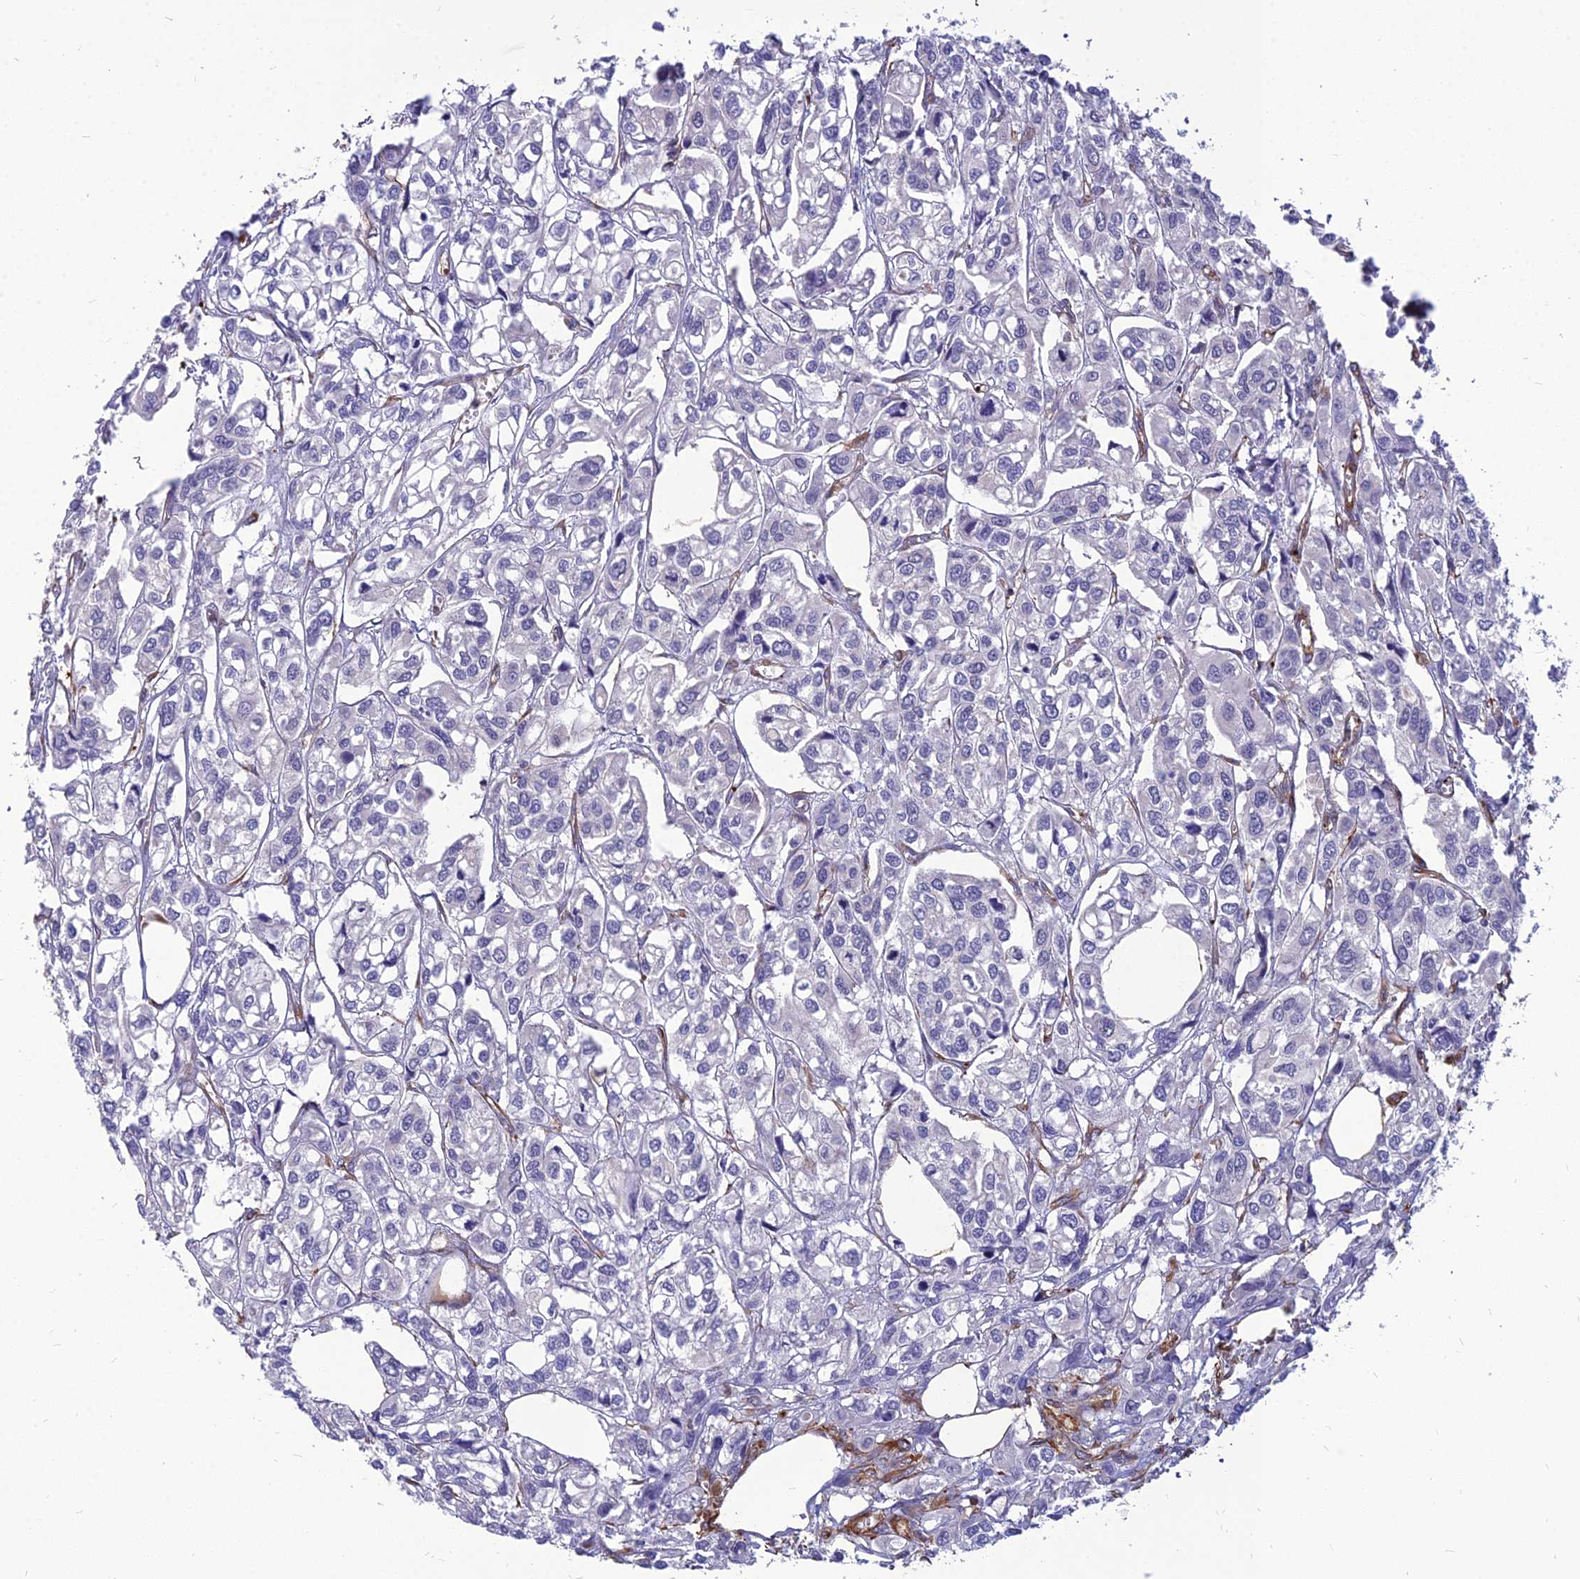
{"staining": {"intensity": "negative", "quantity": "none", "location": "none"}, "tissue": "urothelial cancer", "cell_type": "Tumor cells", "image_type": "cancer", "snomed": [{"axis": "morphology", "description": "Urothelial carcinoma, High grade"}, {"axis": "topography", "description": "Urinary bladder"}], "caption": "Immunohistochemistry (IHC) micrograph of neoplastic tissue: human high-grade urothelial carcinoma stained with DAB exhibits no significant protein expression in tumor cells.", "gene": "PSMD11", "patient": {"sex": "male", "age": 67}}